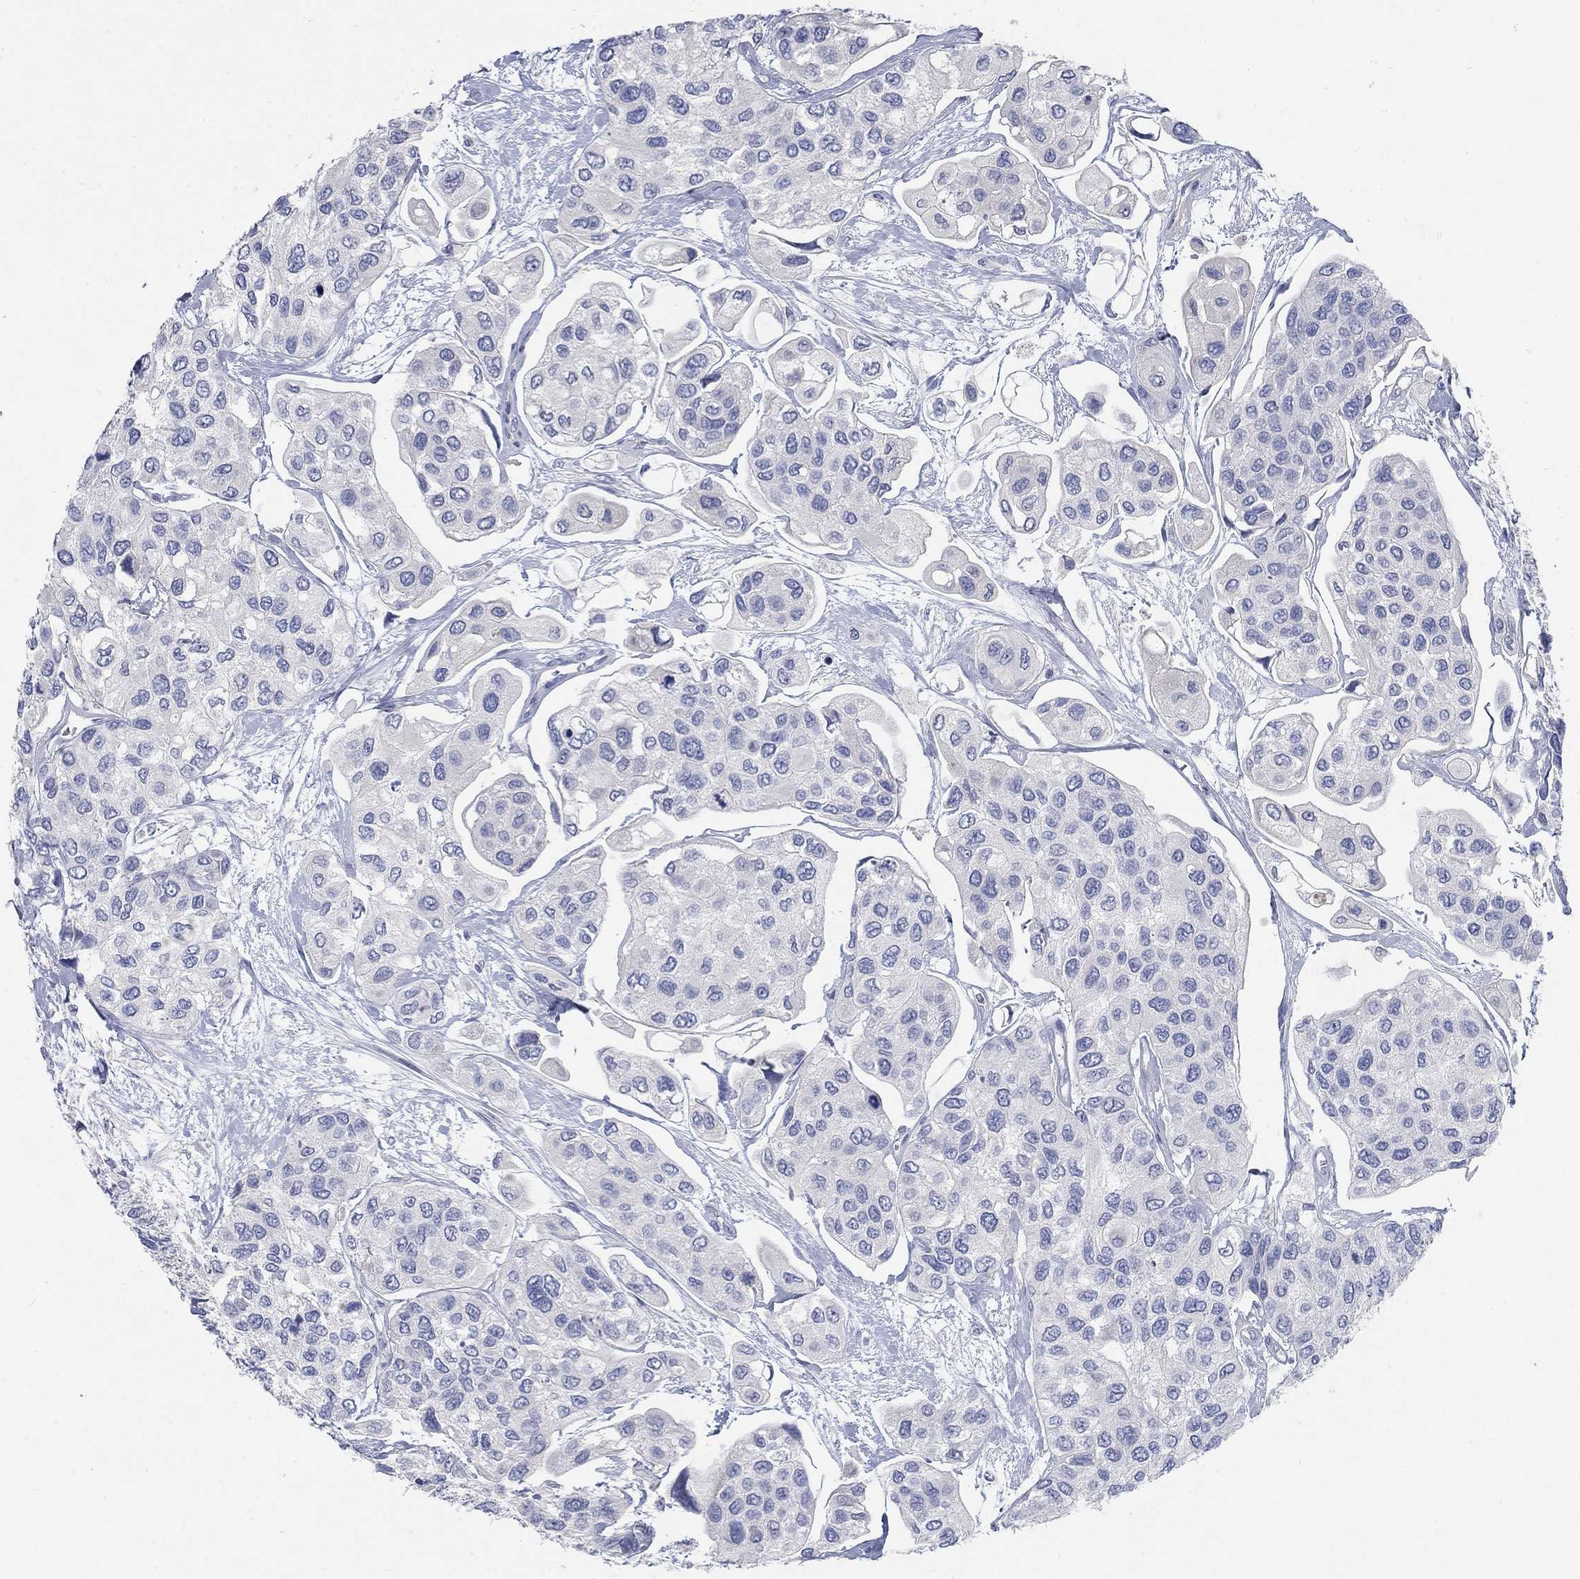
{"staining": {"intensity": "negative", "quantity": "none", "location": "none"}, "tissue": "urothelial cancer", "cell_type": "Tumor cells", "image_type": "cancer", "snomed": [{"axis": "morphology", "description": "Urothelial carcinoma, High grade"}, {"axis": "topography", "description": "Urinary bladder"}], "caption": "There is no significant staining in tumor cells of urothelial cancer. Brightfield microscopy of IHC stained with DAB (brown) and hematoxylin (blue), captured at high magnification.", "gene": "TMEM249", "patient": {"sex": "male", "age": 77}}